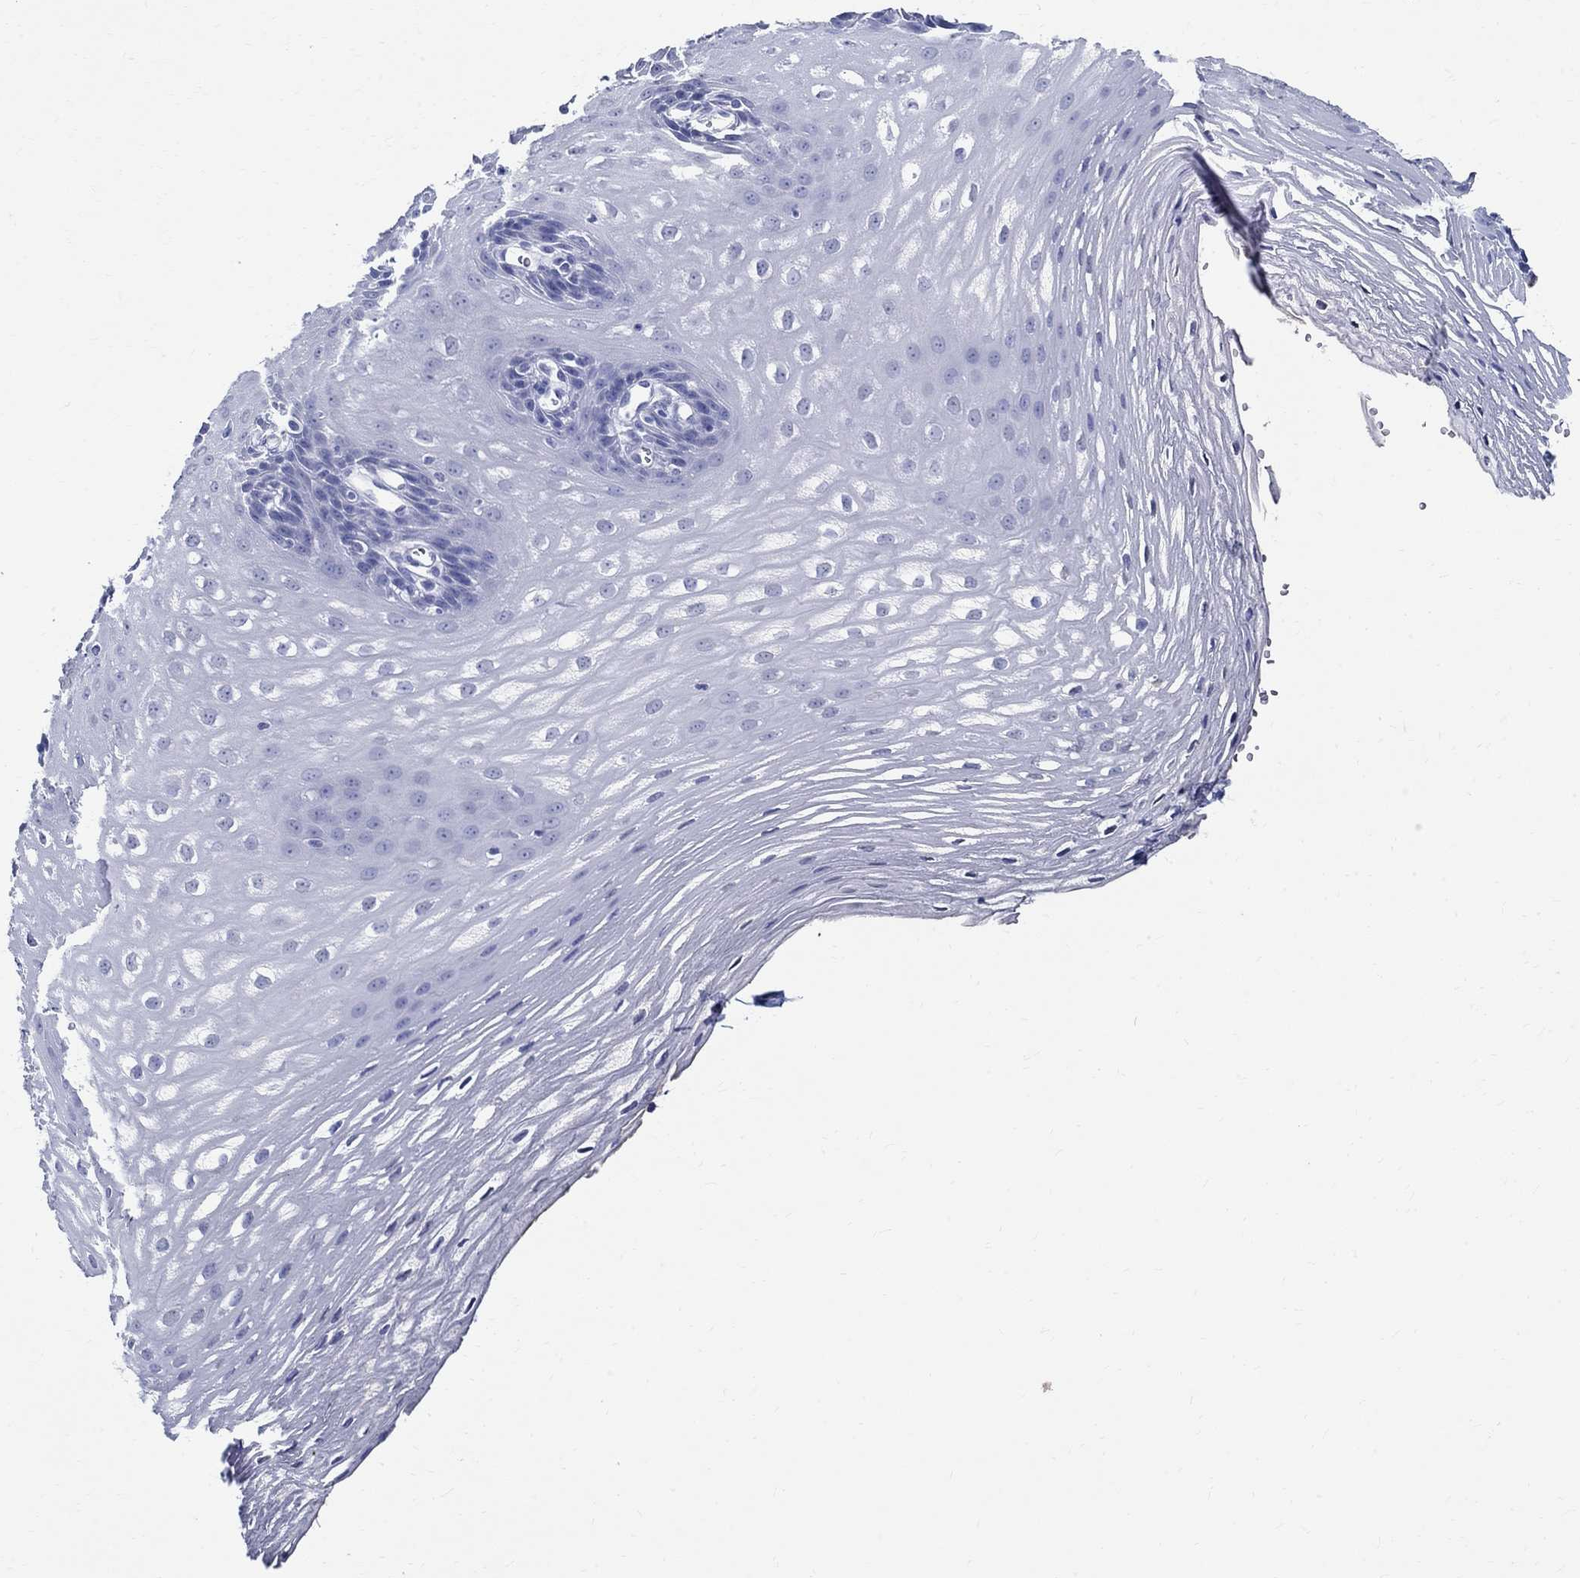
{"staining": {"intensity": "negative", "quantity": "none", "location": "none"}, "tissue": "esophagus", "cell_type": "Squamous epithelial cells", "image_type": "normal", "snomed": [{"axis": "morphology", "description": "Normal tissue, NOS"}, {"axis": "topography", "description": "Esophagus"}], "caption": "Squamous epithelial cells are negative for brown protein staining in normal esophagus. (Stains: DAB immunohistochemistry with hematoxylin counter stain, Microscopy: brightfield microscopy at high magnification).", "gene": "TSPAN16", "patient": {"sex": "male", "age": 72}}